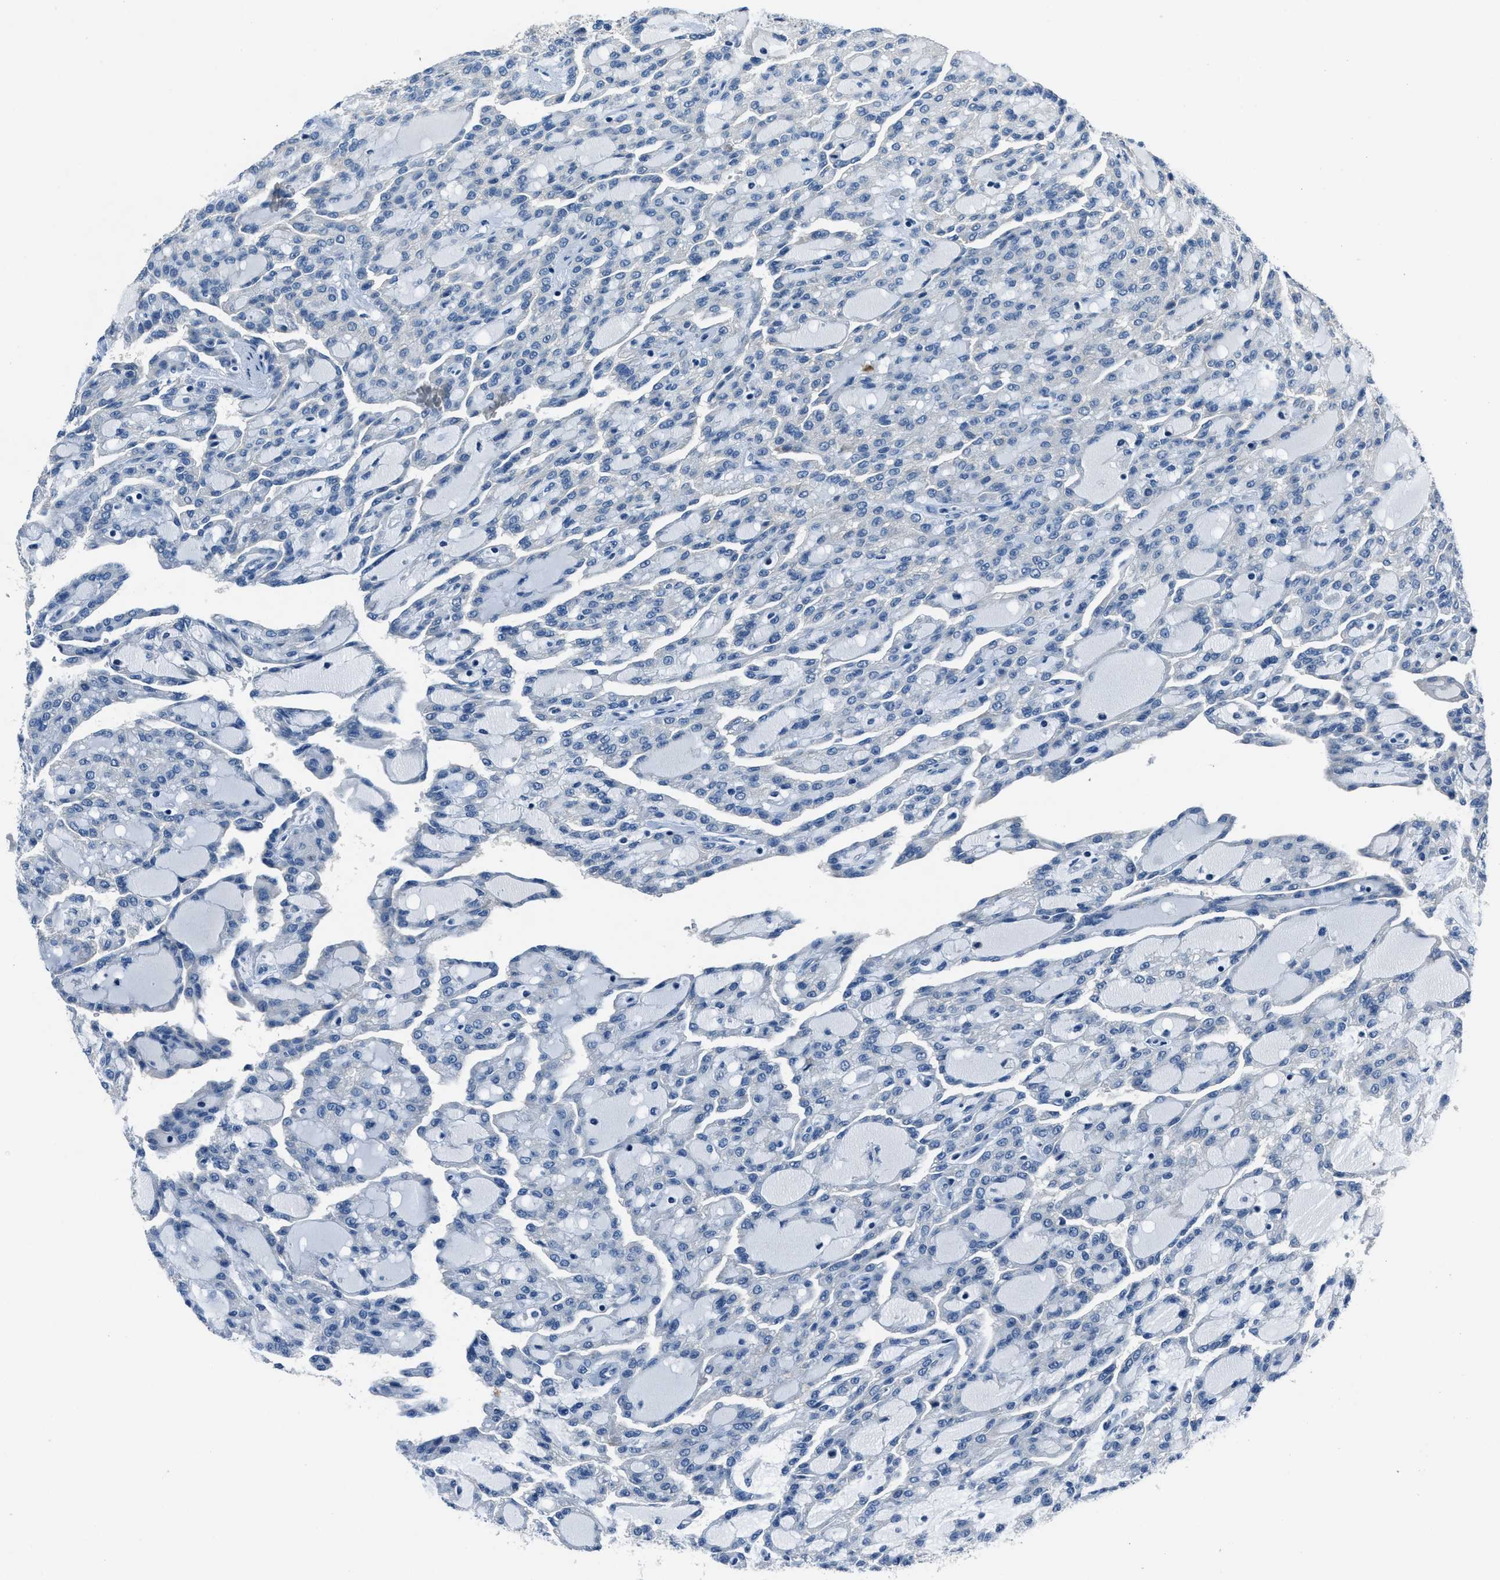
{"staining": {"intensity": "negative", "quantity": "none", "location": "none"}, "tissue": "renal cancer", "cell_type": "Tumor cells", "image_type": "cancer", "snomed": [{"axis": "morphology", "description": "Adenocarcinoma, NOS"}, {"axis": "topography", "description": "Kidney"}], "caption": "Immunohistochemistry of renal adenocarcinoma displays no expression in tumor cells.", "gene": "ADAM2", "patient": {"sex": "male", "age": 63}}